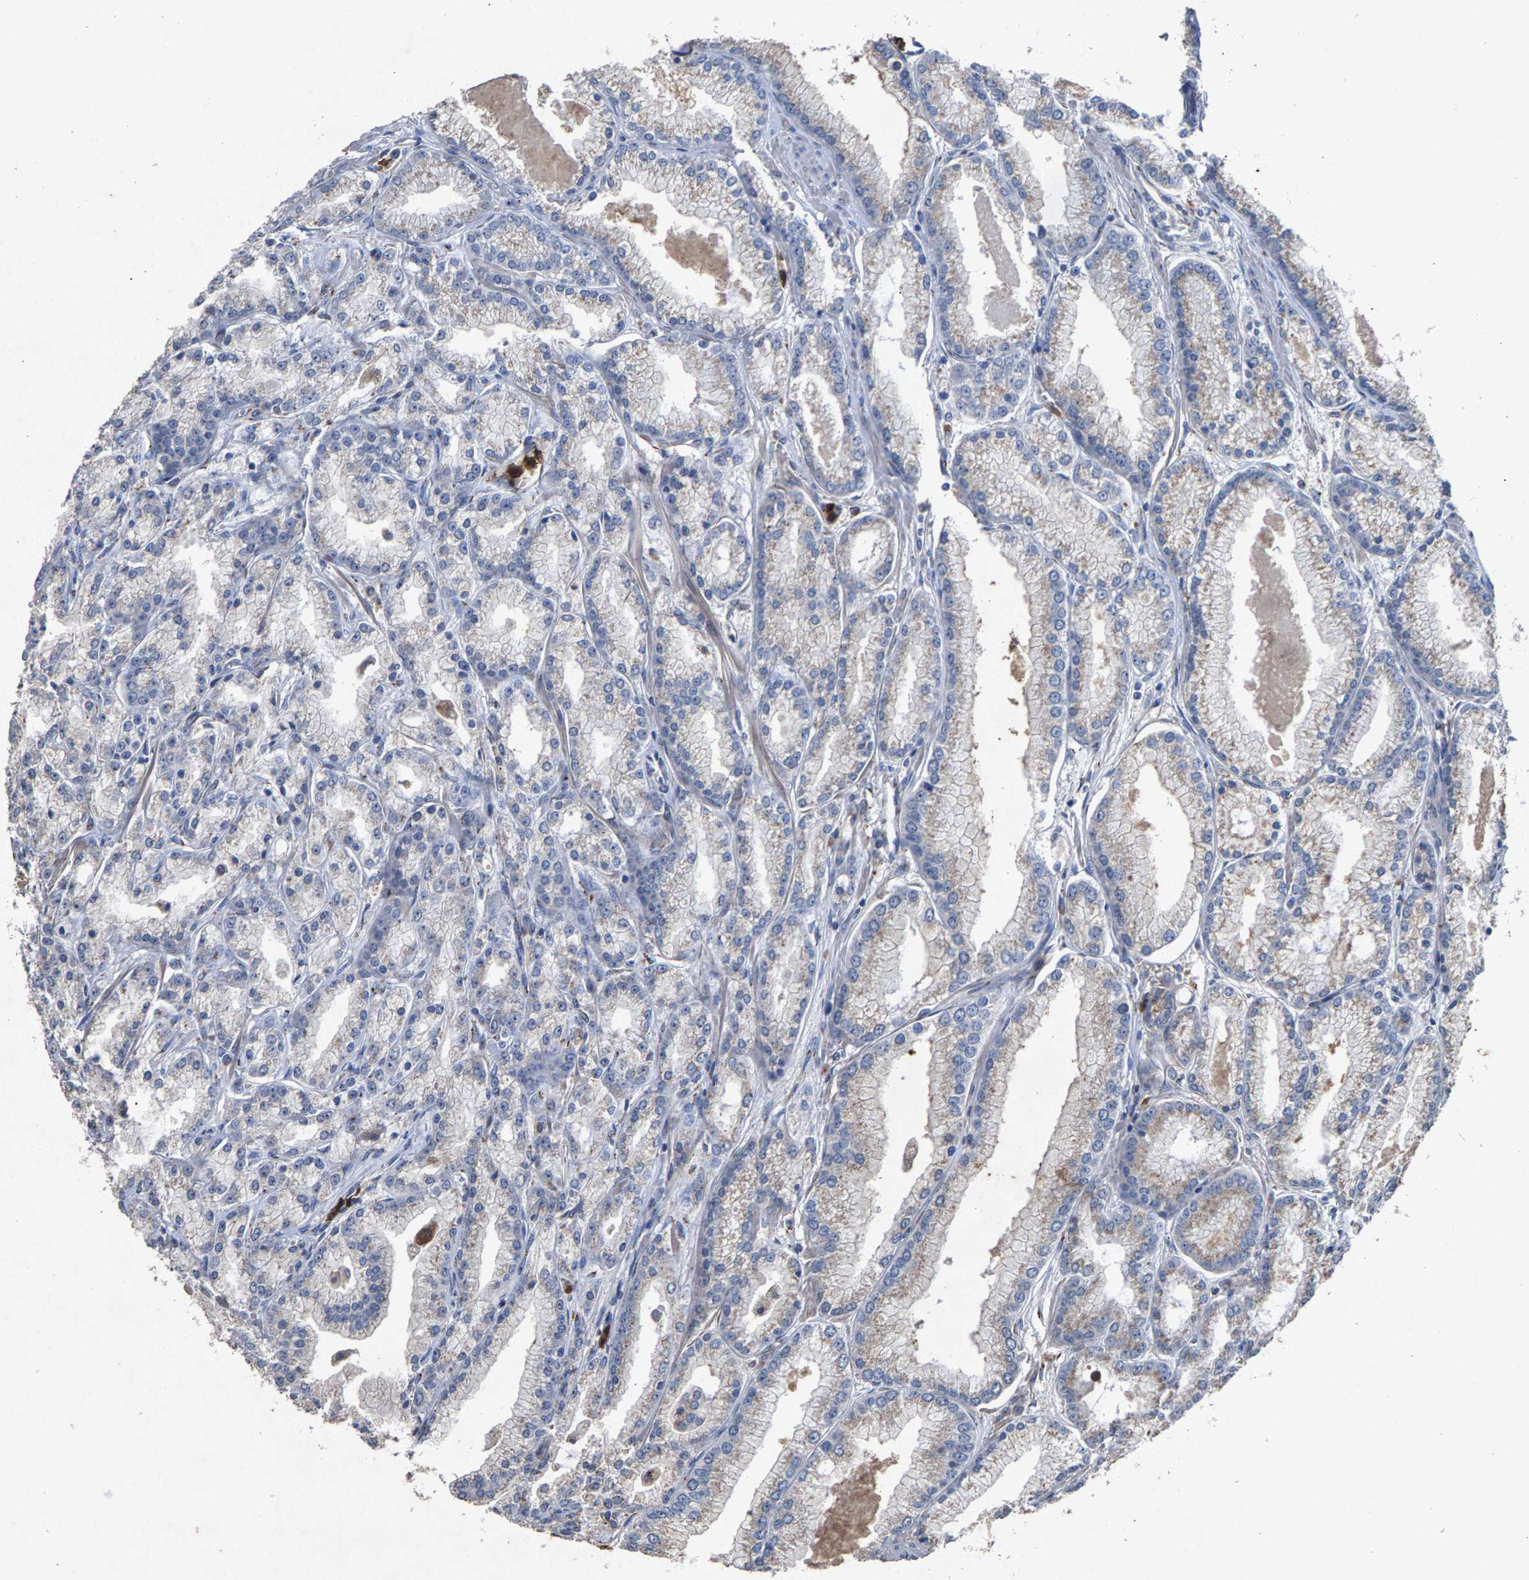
{"staining": {"intensity": "weak", "quantity": "<25%", "location": "cytoplasmic/membranous"}, "tissue": "prostate cancer", "cell_type": "Tumor cells", "image_type": "cancer", "snomed": [{"axis": "morphology", "description": "Adenocarcinoma, High grade"}, {"axis": "topography", "description": "Prostate"}], "caption": "Tumor cells show no significant protein expression in prostate cancer.", "gene": "MAN2A1", "patient": {"sex": "male", "age": 61}}